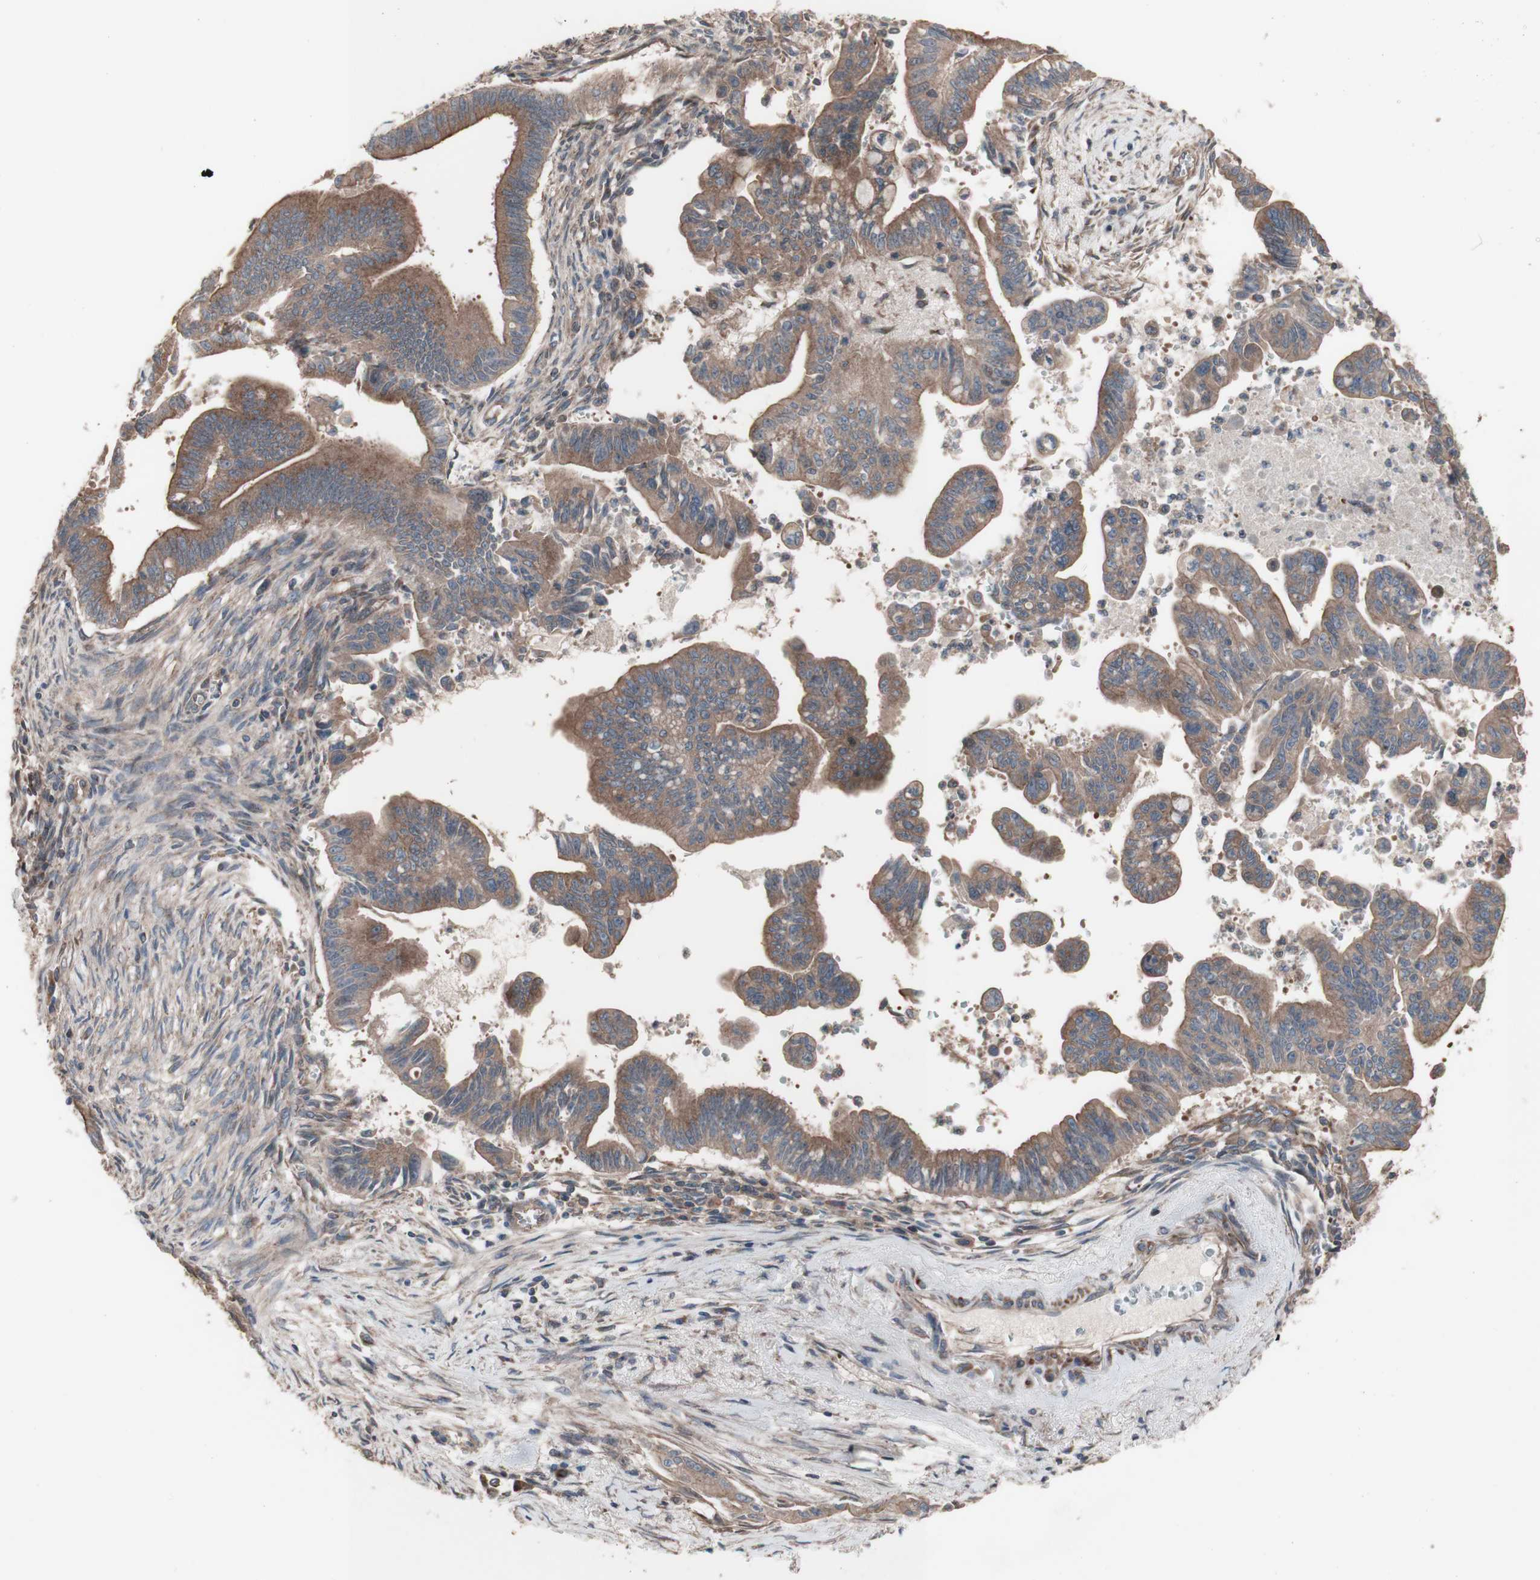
{"staining": {"intensity": "moderate", "quantity": ">75%", "location": "cytoplasmic/membranous"}, "tissue": "pancreatic cancer", "cell_type": "Tumor cells", "image_type": "cancer", "snomed": [{"axis": "morphology", "description": "Adenocarcinoma, NOS"}, {"axis": "topography", "description": "Pancreas"}], "caption": "Immunohistochemical staining of human pancreatic cancer shows moderate cytoplasmic/membranous protein expression in about >75% of tumor cells.", "gene": "COPB1", "patient": {"sex": "male", "age": 70}}